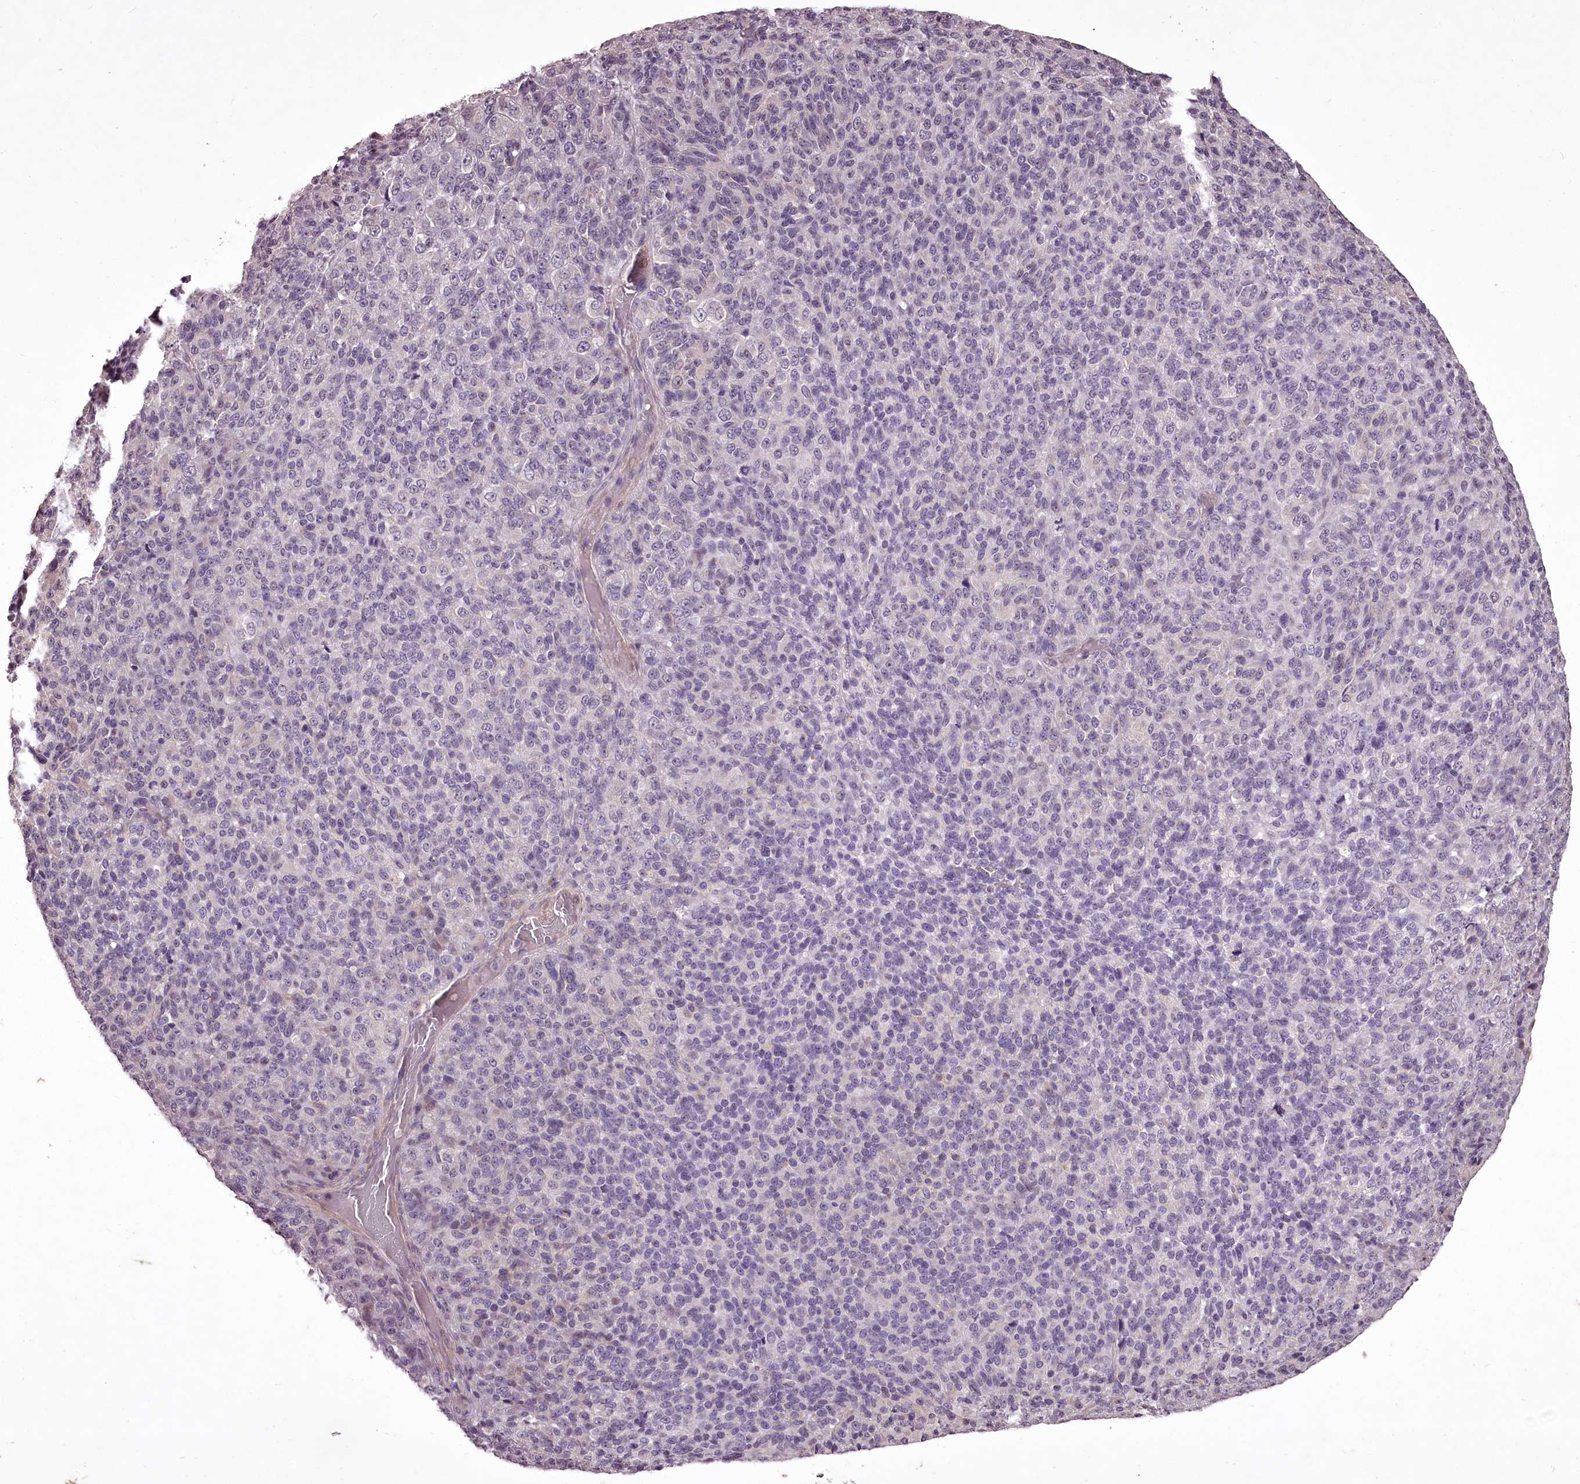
{"staining": {"intensity": "negative", "quantity": "none", "location": "none"}, "tissue": "melanoma", "cell_type": "Tumor cells", "image_type": "cancer", "snomed": [{"axis": "morphology", "description": "Malignant melanoma, Metastatic site"}, {"axis": "topography", "description": "Brain"}], "caption": "There is no significant positivity in tumor cells of malignant melanoma (metastatic site).", "gene": "C1orf56", "patient": {"sex": "female", "age": 56}}